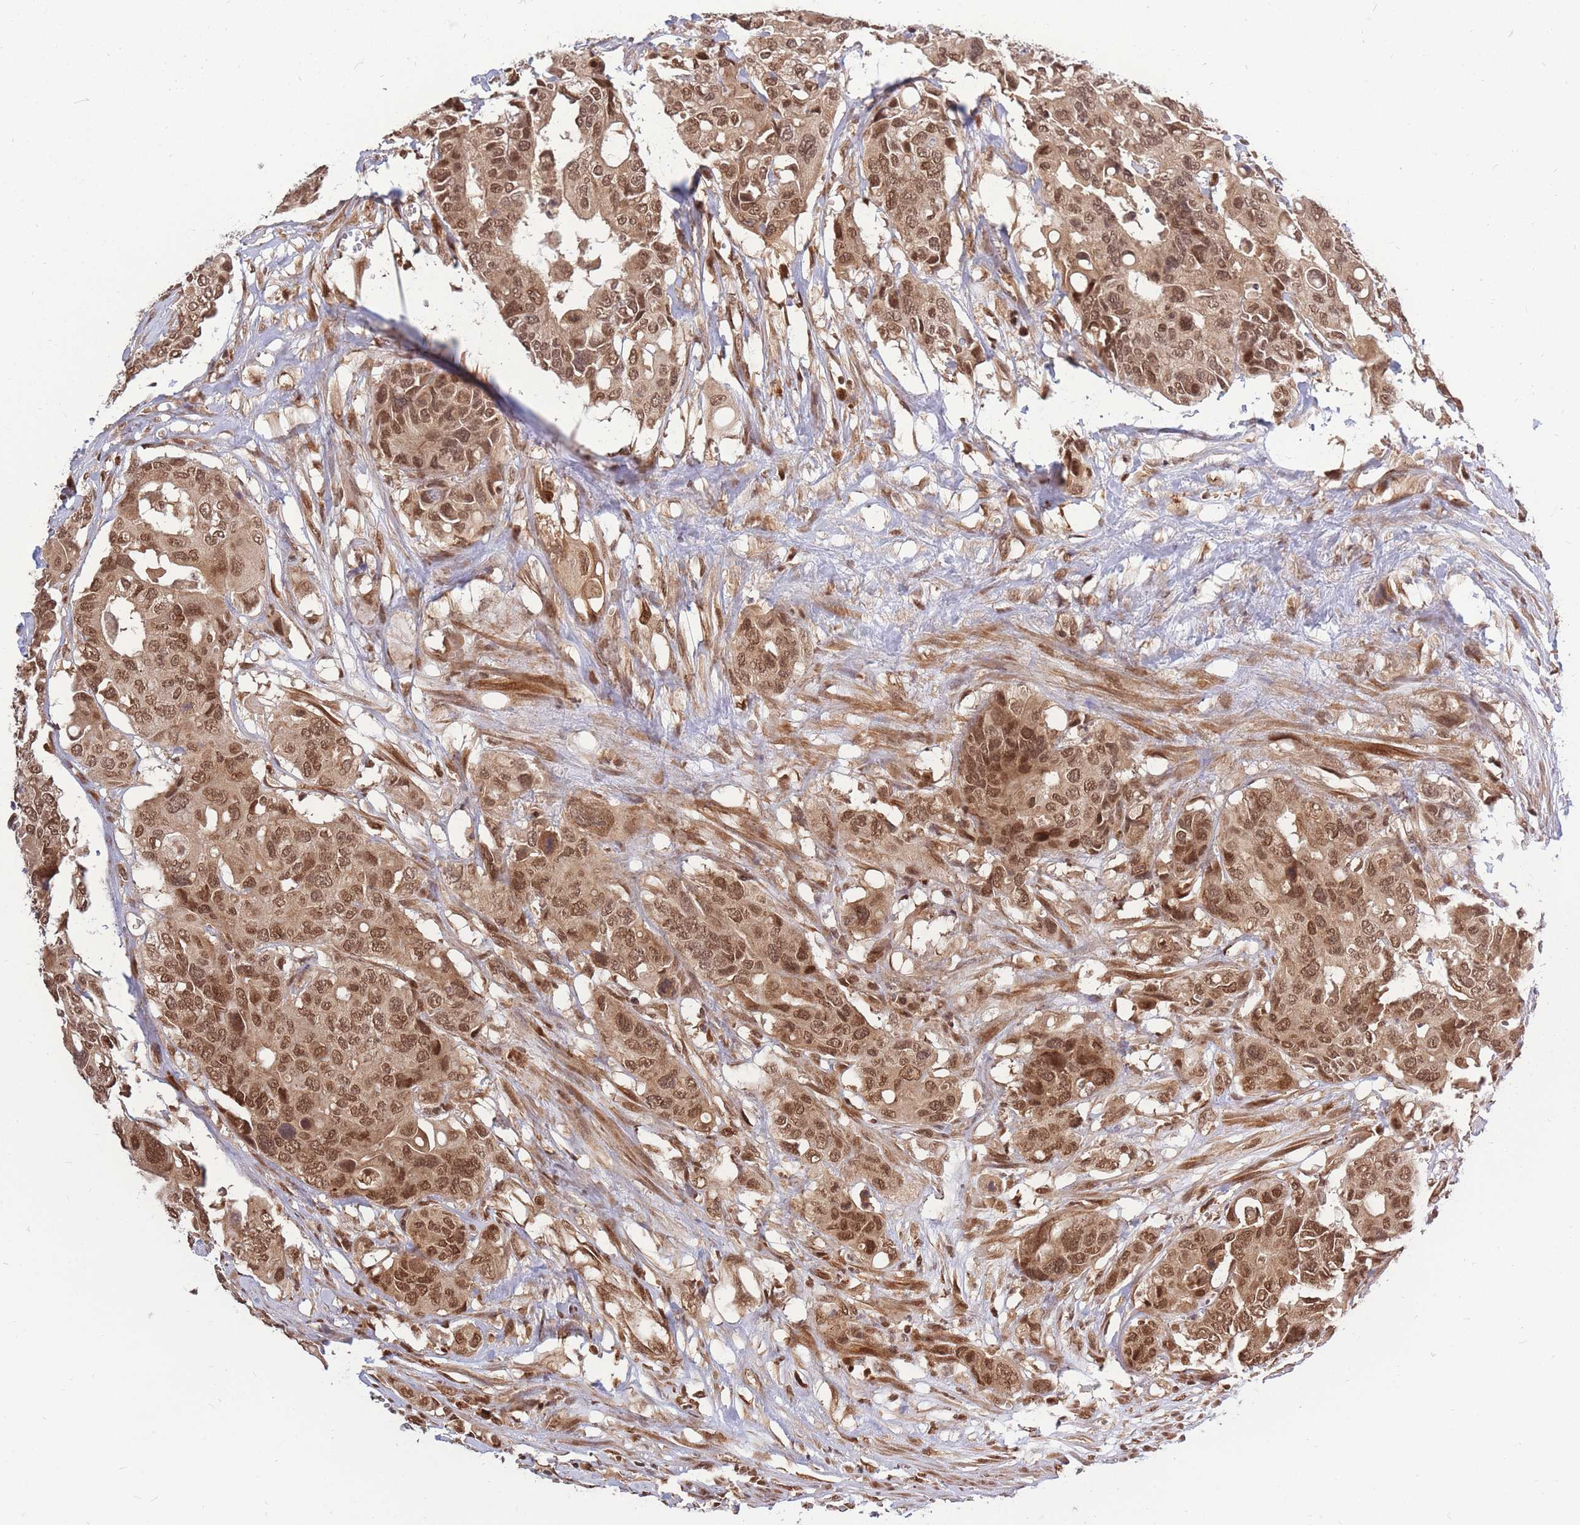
{"staining": {"intensity": "moderate", "quantity": ">75%", "location": "cytoplasmic/membranous,nuclear"}, "tissue": "colorectal cancer", "cell_type": "Tumor cells", "image_type": "cancer", "snomed": [{"axis": "morphology", "description": "Adenocarcinoma, NOS"}, {"axis": "topography", "description": "Colon"}], "caption": "IHC (DAB (3,3'-diaminobenzidine)) staining of human colorectal cancer exhibits moderate cytoplasmic/membranous and nuclear protein expression in about >75% of tumor cells.", "gene": "SRA1", "patient": {"sex": "male", "age": 77}}